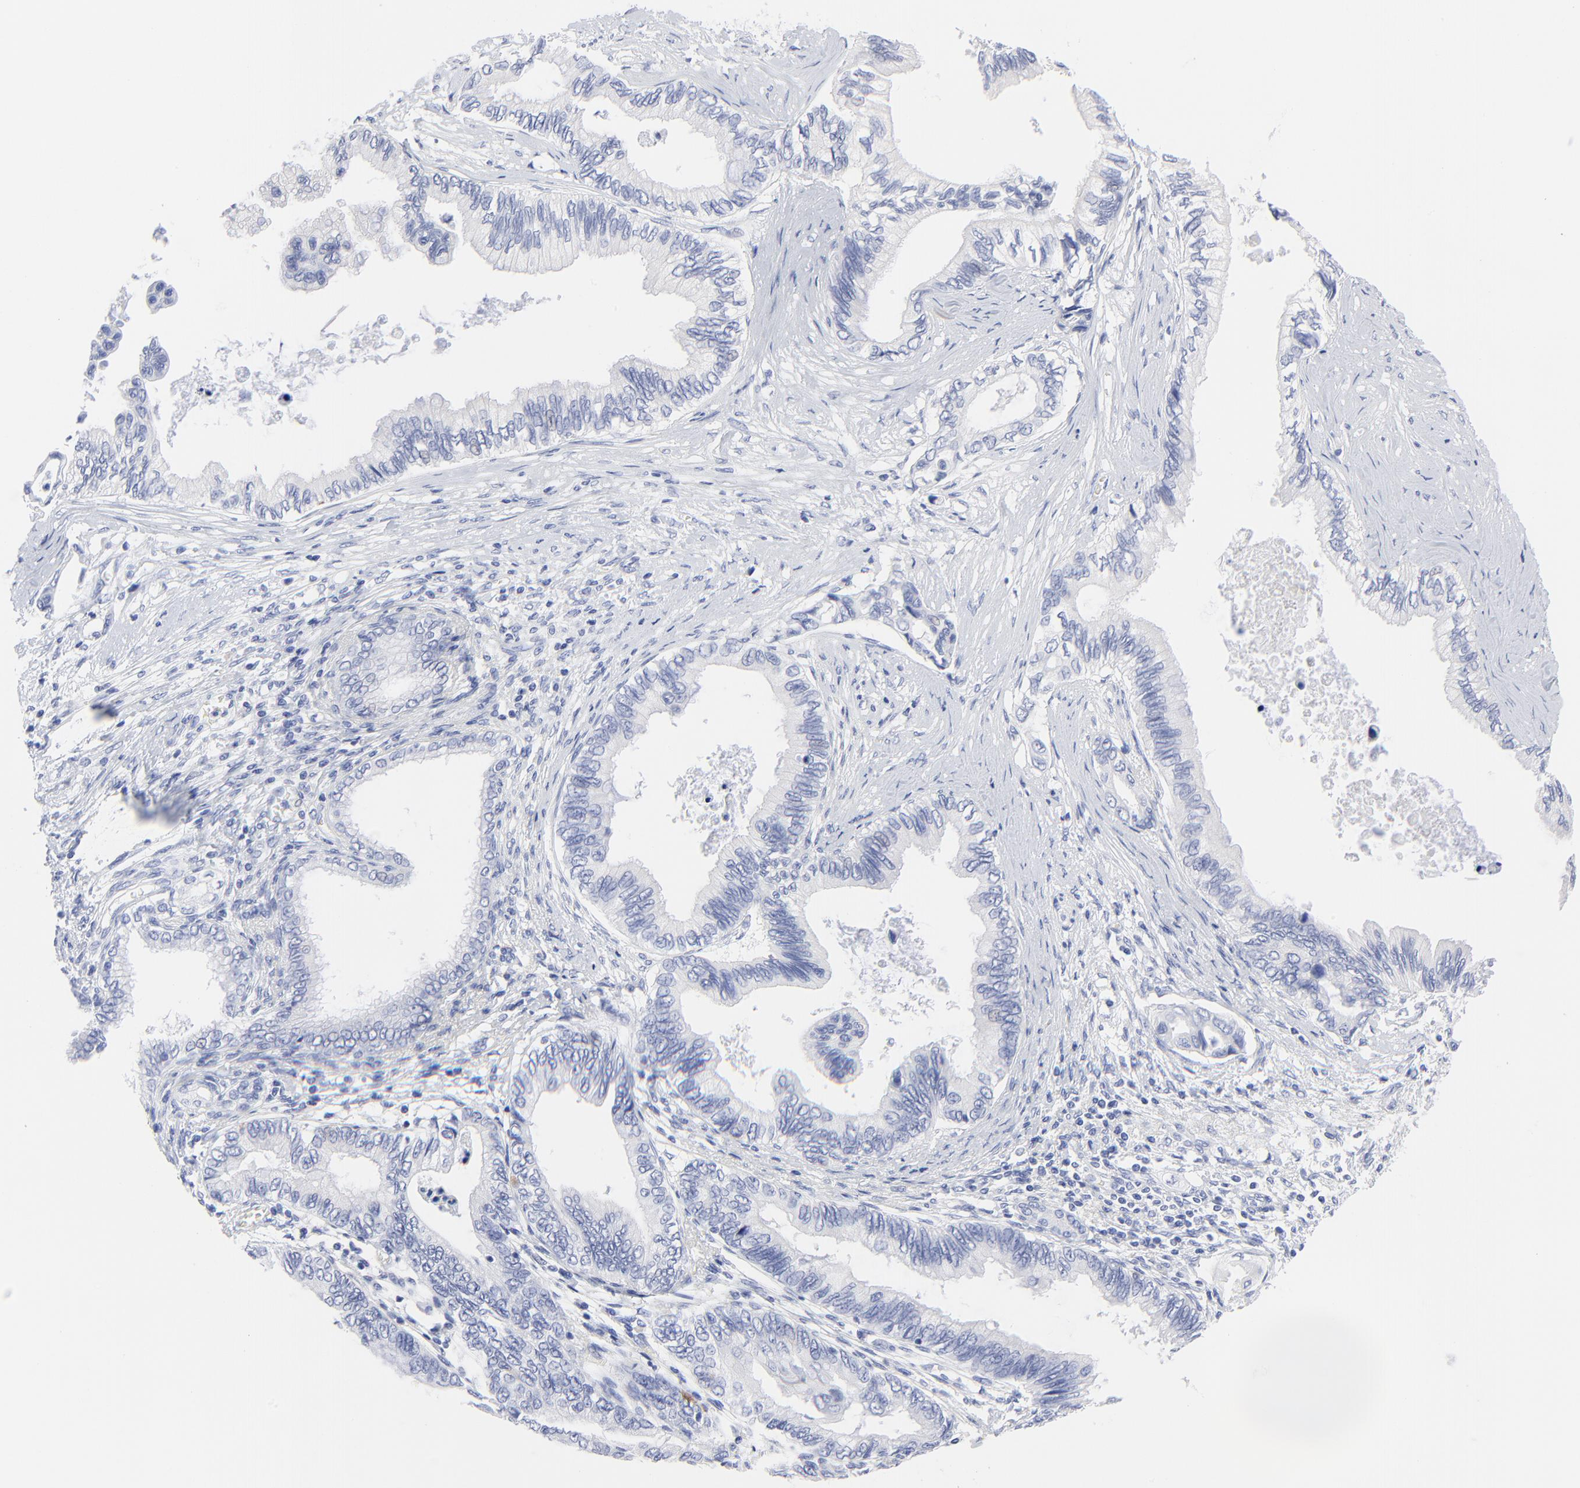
{"staining": {"intensity": "negative", "quantity": "none", "location": "none"}, "tissue": "pancreatic cancer", "cell_type": "Tumor cells", "image_type": "cancer", "snomed": [{"axis": "morphology", "description": "Adenocarcinoma, NOS"}, {"axis": "topography", "description": "Pancreas"}], "caption": "High power microscopy image of an immunohistochemistry (IHC) photomicrograph of pancreatic adenocarcinoma, revealing no significant expression in tumor cells.", "gene": "PSD3", "patient": {"sex": "female", "age": 66}}